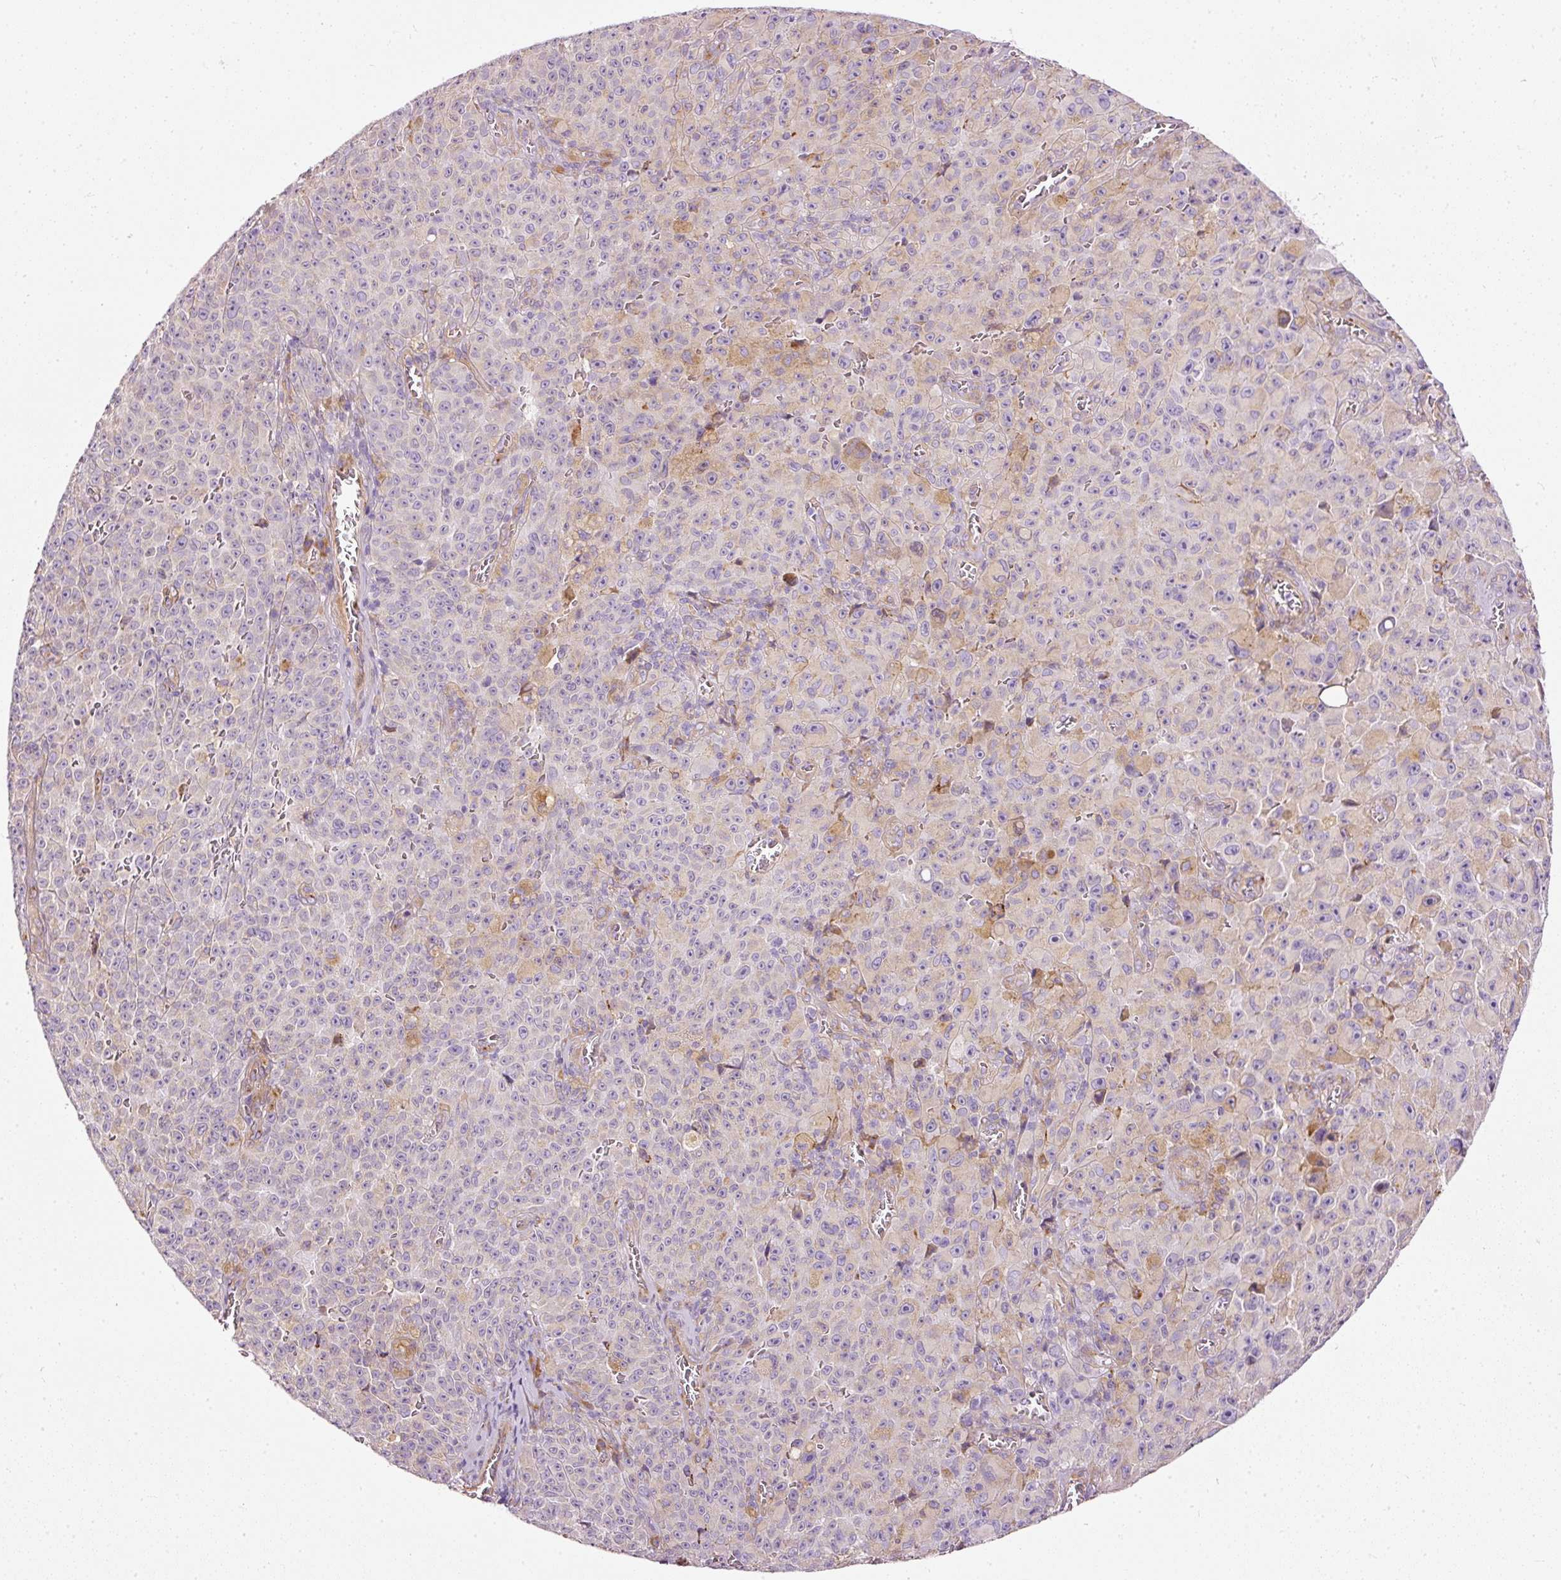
{"staining": {"intensity": "weak", "quantity": "<25%", "location": "cytoplasmic/membranous"}, "tissue": "melanoma", "cell_type": "Tumor cells", "image_type": "cancer", "snomed": [{"axis": "morphology", "description": "Malignant melanoma, NOS"}, {"axis": "topography", "description": "Skin"}], "caption": "Immunohistochemistry of human melanoma shows no expression in tumor cells.", "gene": "PAQR9", "patient": {"sex": "female", "age": 82}}